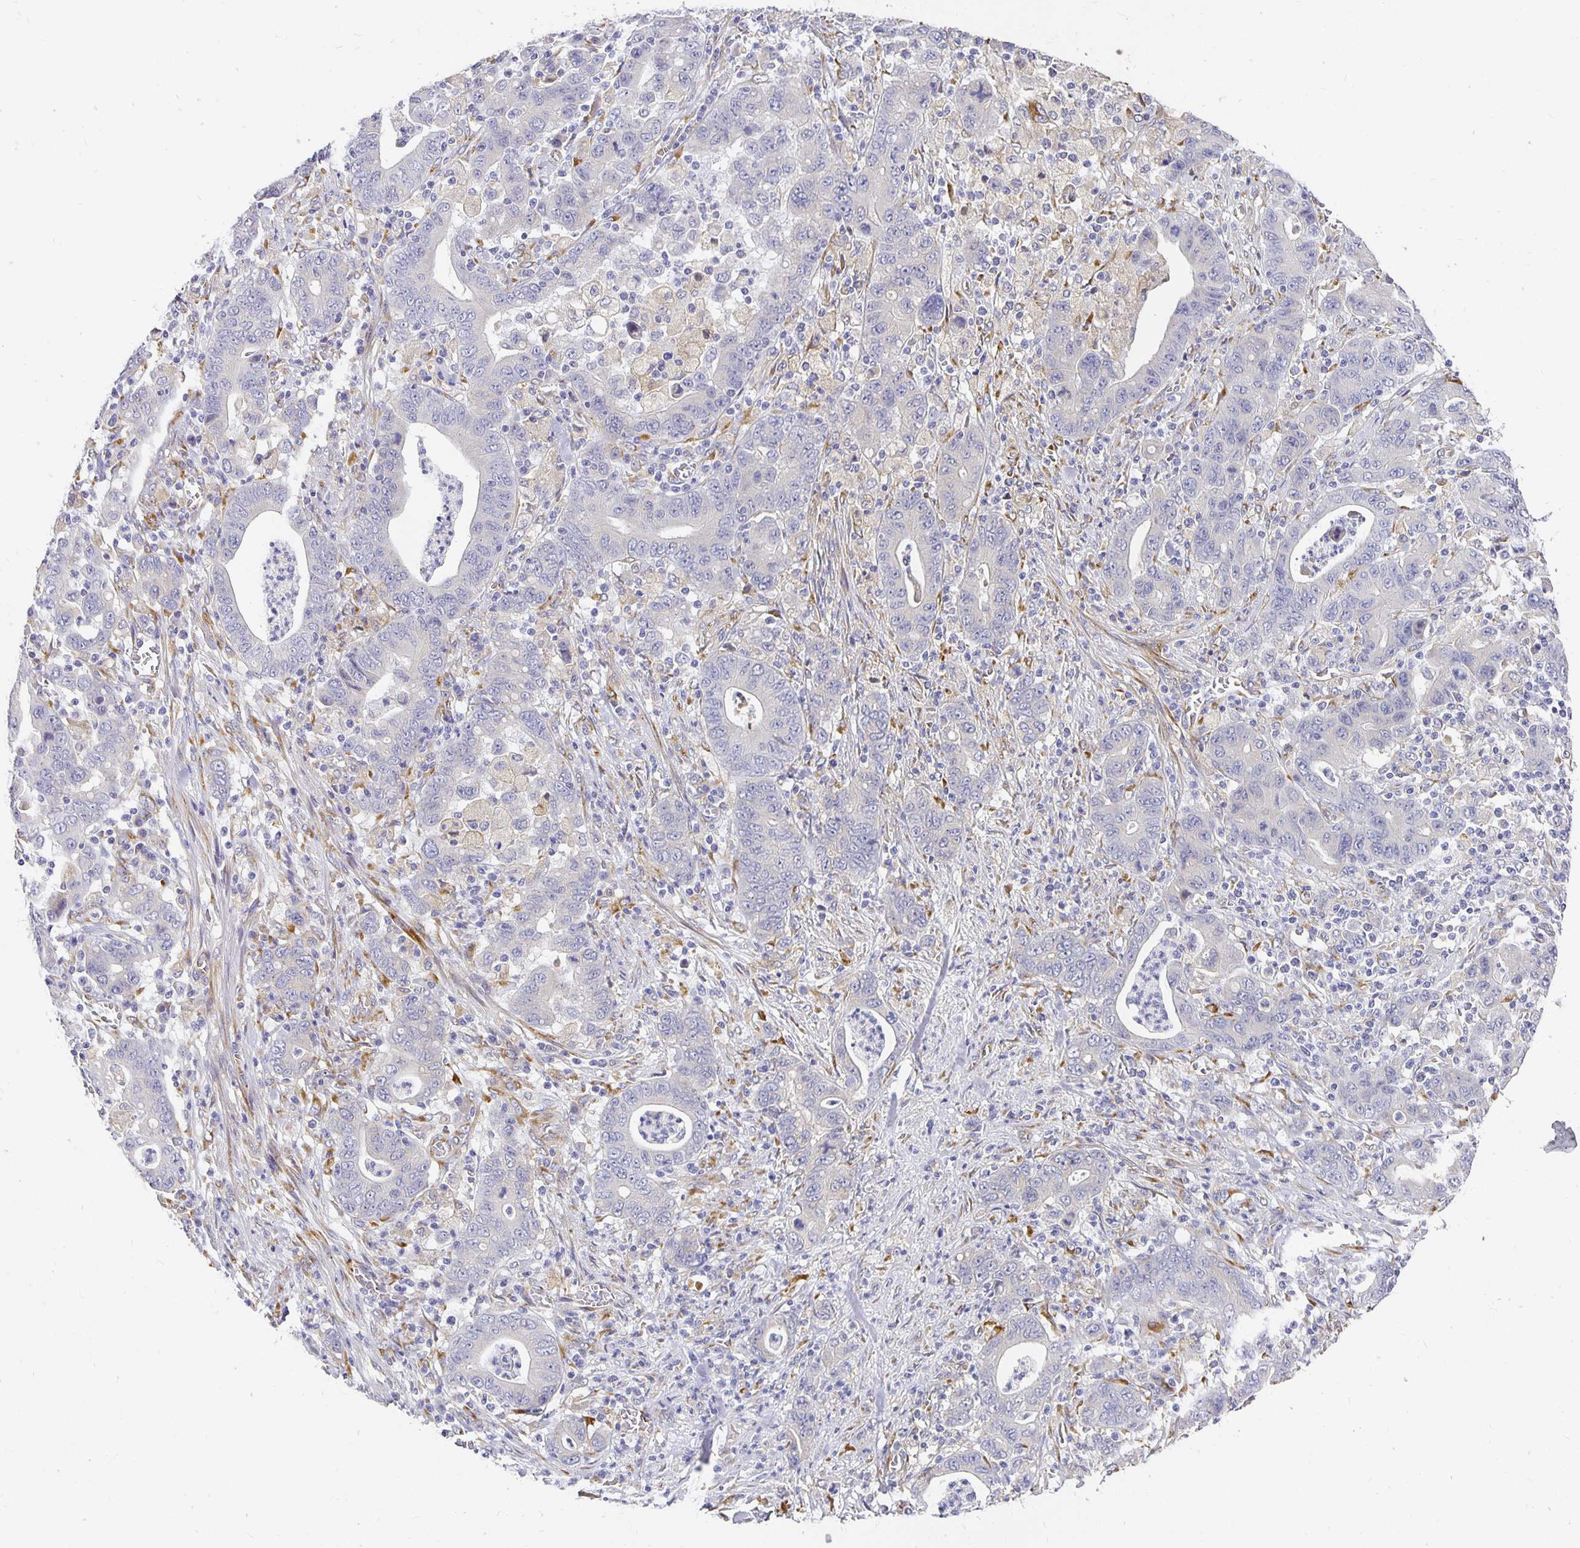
{"staining": {"intensity": "negative", "quantity": "none", "location": "none"}, "tissue": "stomach cancer", "cell_type": "Tumor cells", "image_type": "cancer", "snomed": [{"axis": "morphology", "description": "Adenocarcinoma, NOS"}, {"axis": "topography", "description": "Stomach, upper"}], "caption": "Immunohistochemistry photomicrograph of stomach adenocarcinoma stained for a protein (brown), which reveals no expression in tumor cells. (DAB immunohistochemistry visualized using brightfield microscopy, high magnification).", "gene": "PLOD1", "patient": {"sex": "male", "age": 69}}